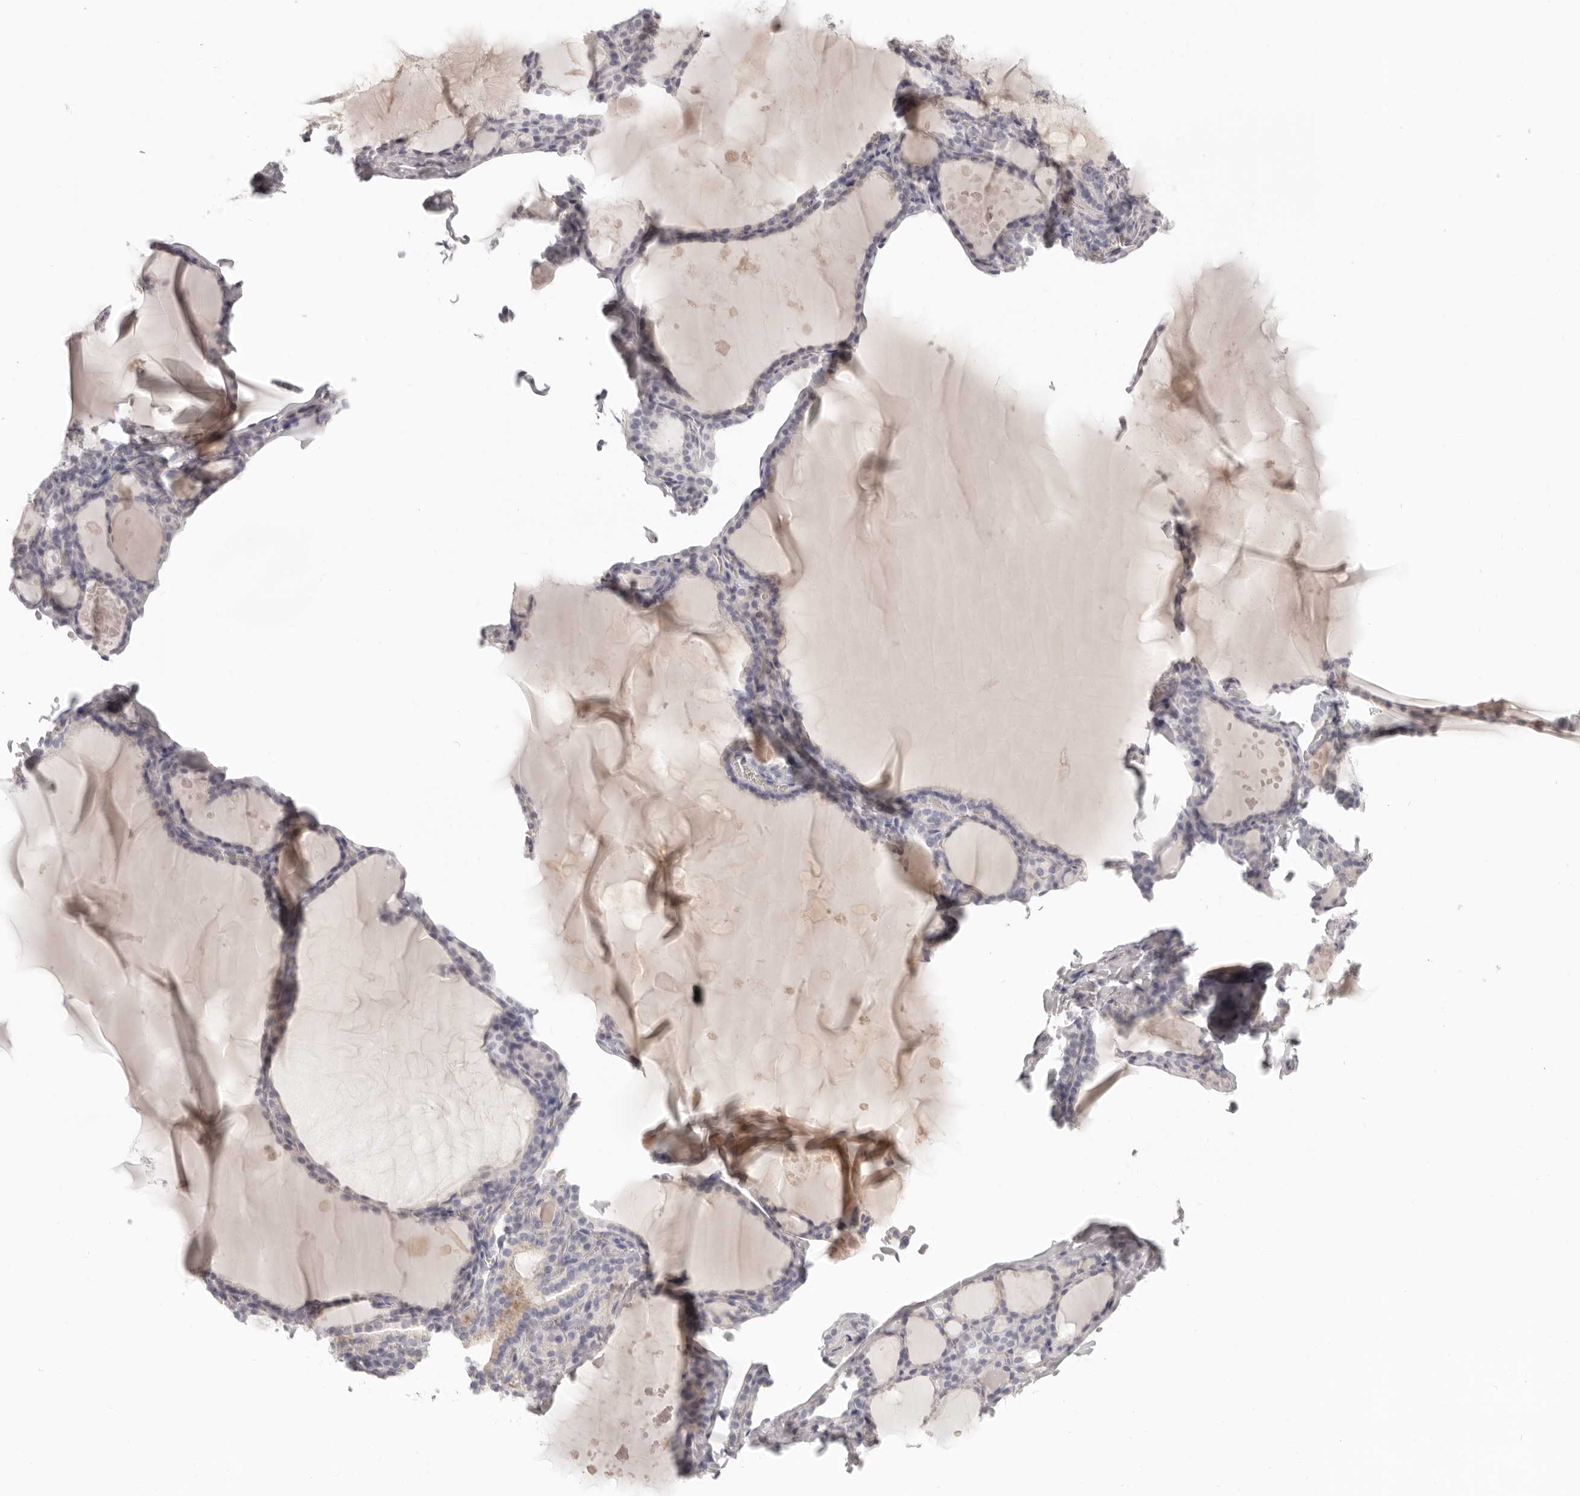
{"staining": {"intensity": "negative", "quantity": "none", "location": "none"}, "tissue": "thyroid gland", "cell_type": "Glandular cells", "image_type": "normal", "snomed": [{"axis": "morphology", "description": "Normal tissue, NOS"}, {"axis": "topography", "description": "Thyroid gland"}], "caption": "DAB (3,3'-diaminobenzidine) immunohistochemical staining of benign thyroid gland reveals no significant expression in glandular cells. (Immunohistochemistry, brightfield microscopy, high magnification).", "gene": "FABP1", "patient": {"sex": "male", "age": 56}}